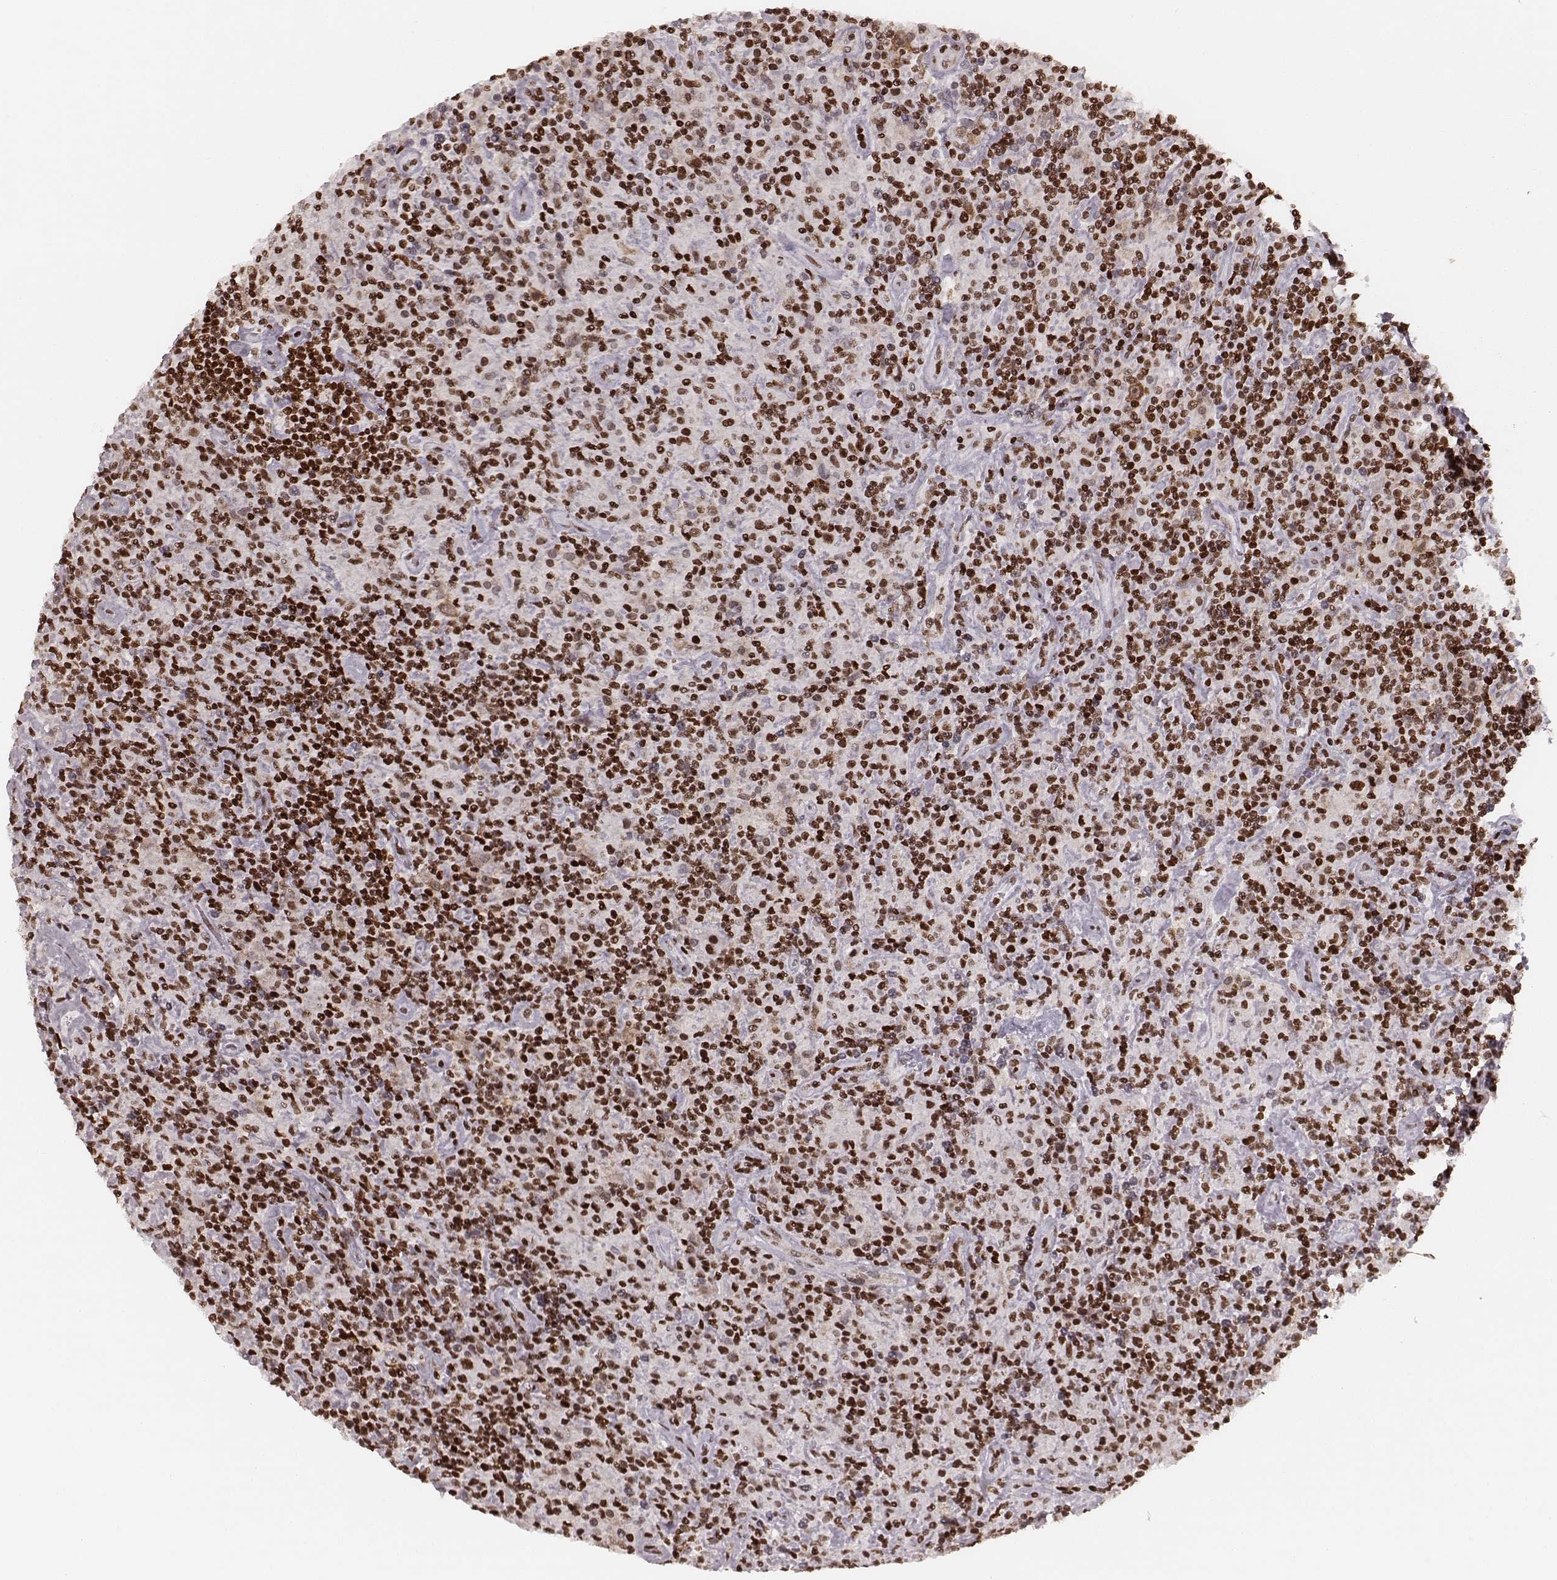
{"staining": {"intensity": "strong", "quantity": ">75%", "location": "nuclear"}, "tissue": "lymphoma", "cell_type": "Tumor cells", "image_type": "cancer", "snomed": [{"axis": "morphology", "description": "Hodgkin's disease, NOS"}, {"axis": "topography", "description": "Lymph node"}], "caption": "Immunohistochemical staining of lymphoma reveals high levels of strong nuclear expression in about >75% of tumor cells. (DAB = brown stain, brightfield microscopy at high magnification).", "gene": "PARP1", "patient": {"sex": "male", "age": 70}}